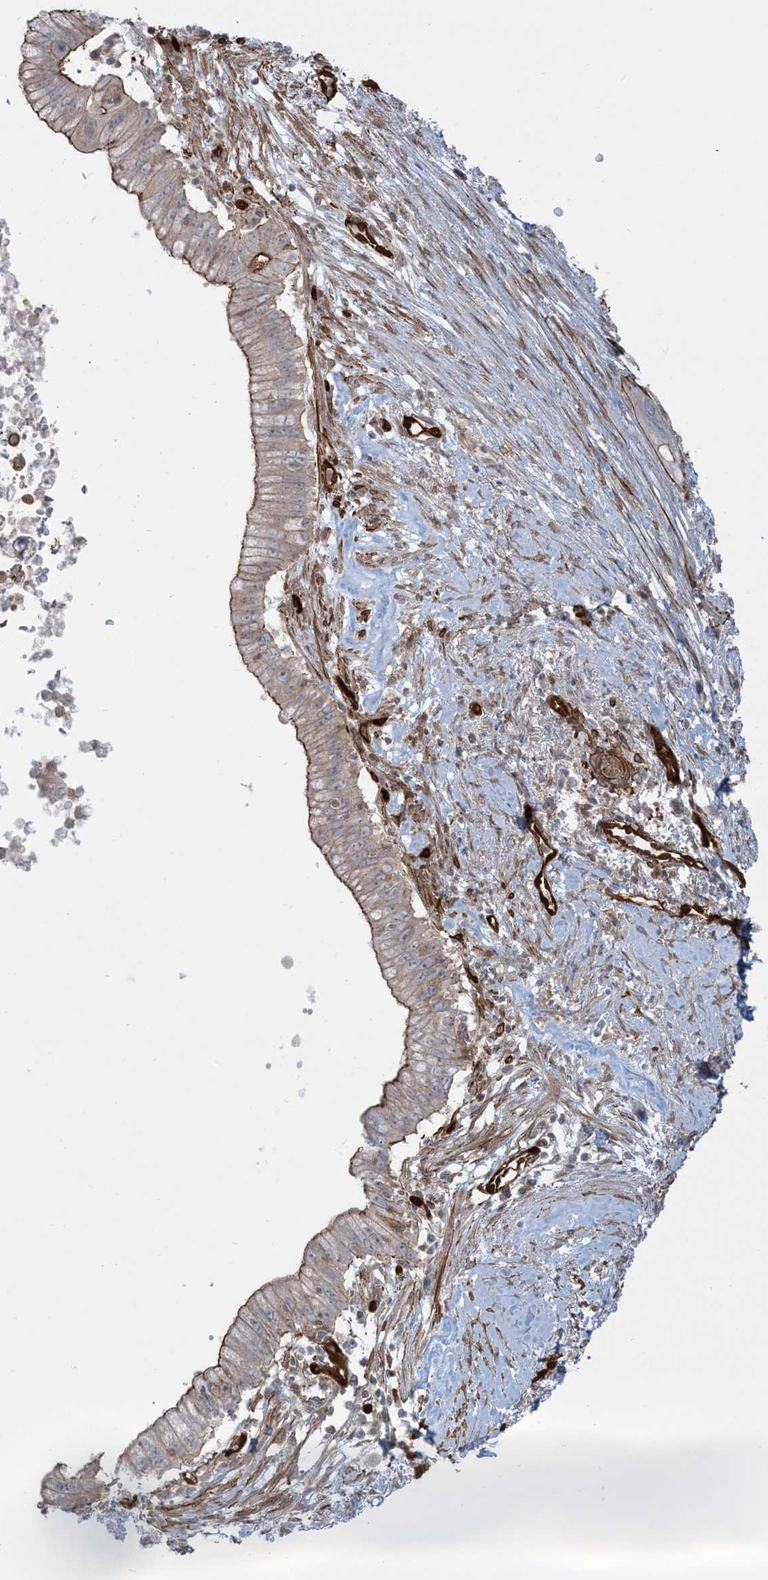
{"staining": {"intensity": "moderate", "quantity": "25%-75%", "location": "cytoplasmic/membranous"}, "tissue": "pancreatic cancer", "cell_type": "Tumor cells", "image_type": "cancer", "snomed": [{"axis": "morphology", "description": "Adenocarcinoma, NOS"}, {"axis": "topography", "description": "Pancreas"}], "caption": "A brown stain labels moderate cytoplasmic/membranous positivity of a protein in human pancreatic cancer (adenocarcinoma) tumor cells.", "gene": "PPM1F", "patient": {"sex": "male", "age": 68}}